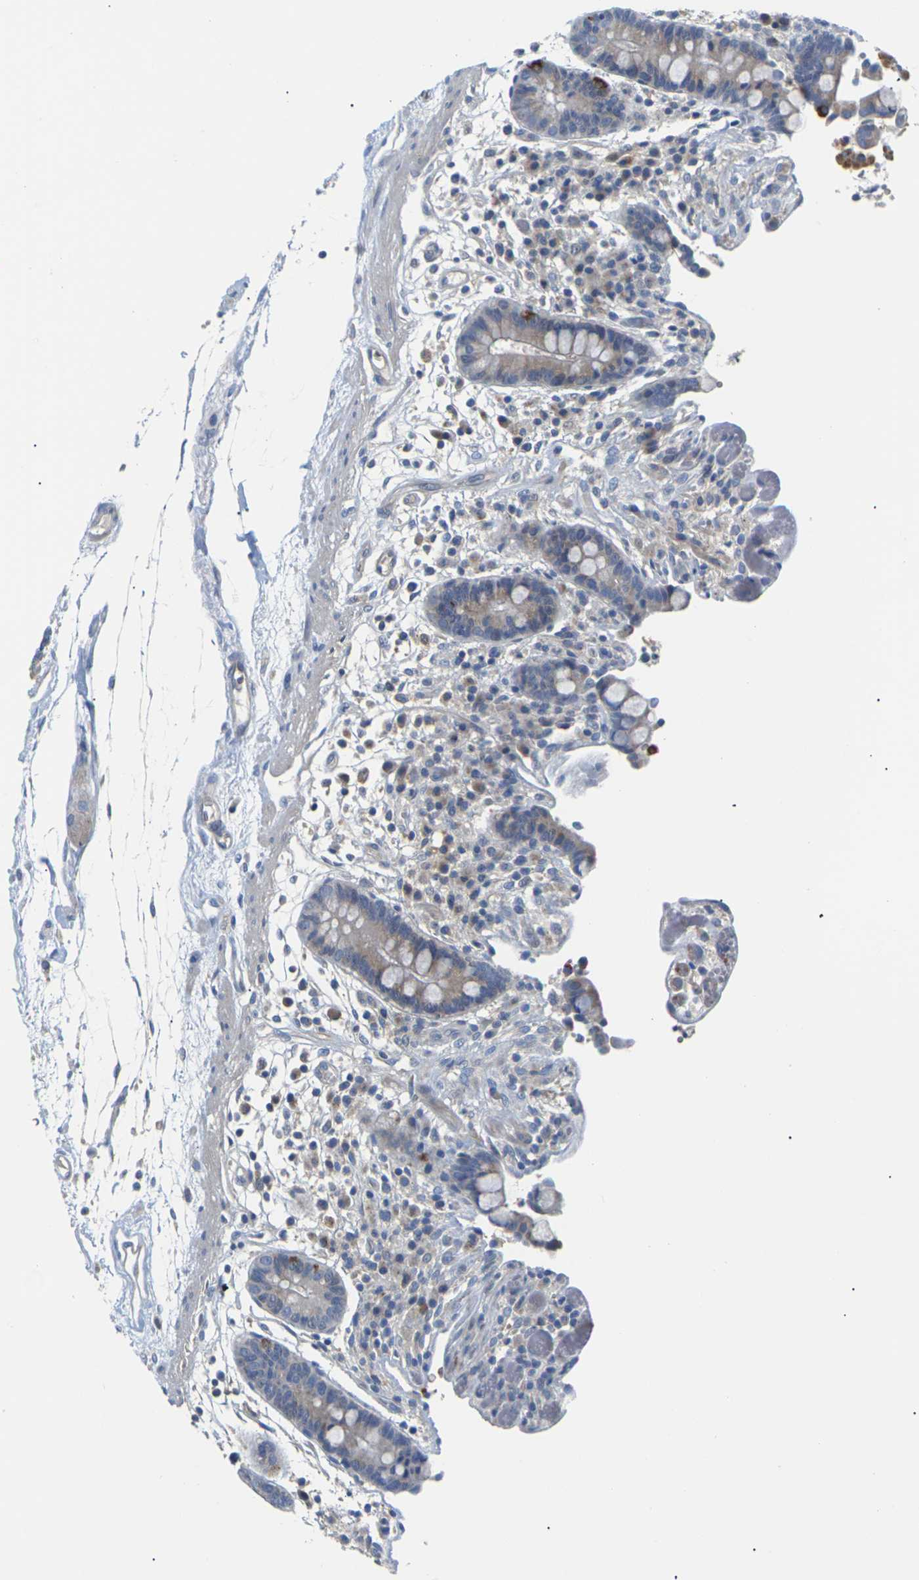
{"staining": {"intensity": "negative", "quantity": "none", "location": "none"}, "tissue": "colon", "cell_type": "Endothelial cells", "image_type": "normal", "snomed": [{"axis": "morphology", "description": "Normal tissue, NOS"}, {"axis": "topography", "description": "Colon"}], "caption": "This image is of normal colon stained with immunohistochemistry (IHC) to label a protein in brown with the nuclei are counter-stained blue. There is no staining in endothelial cells.", "gene": "TMCO4", "patient": {"sex": "male", "age": 73}}